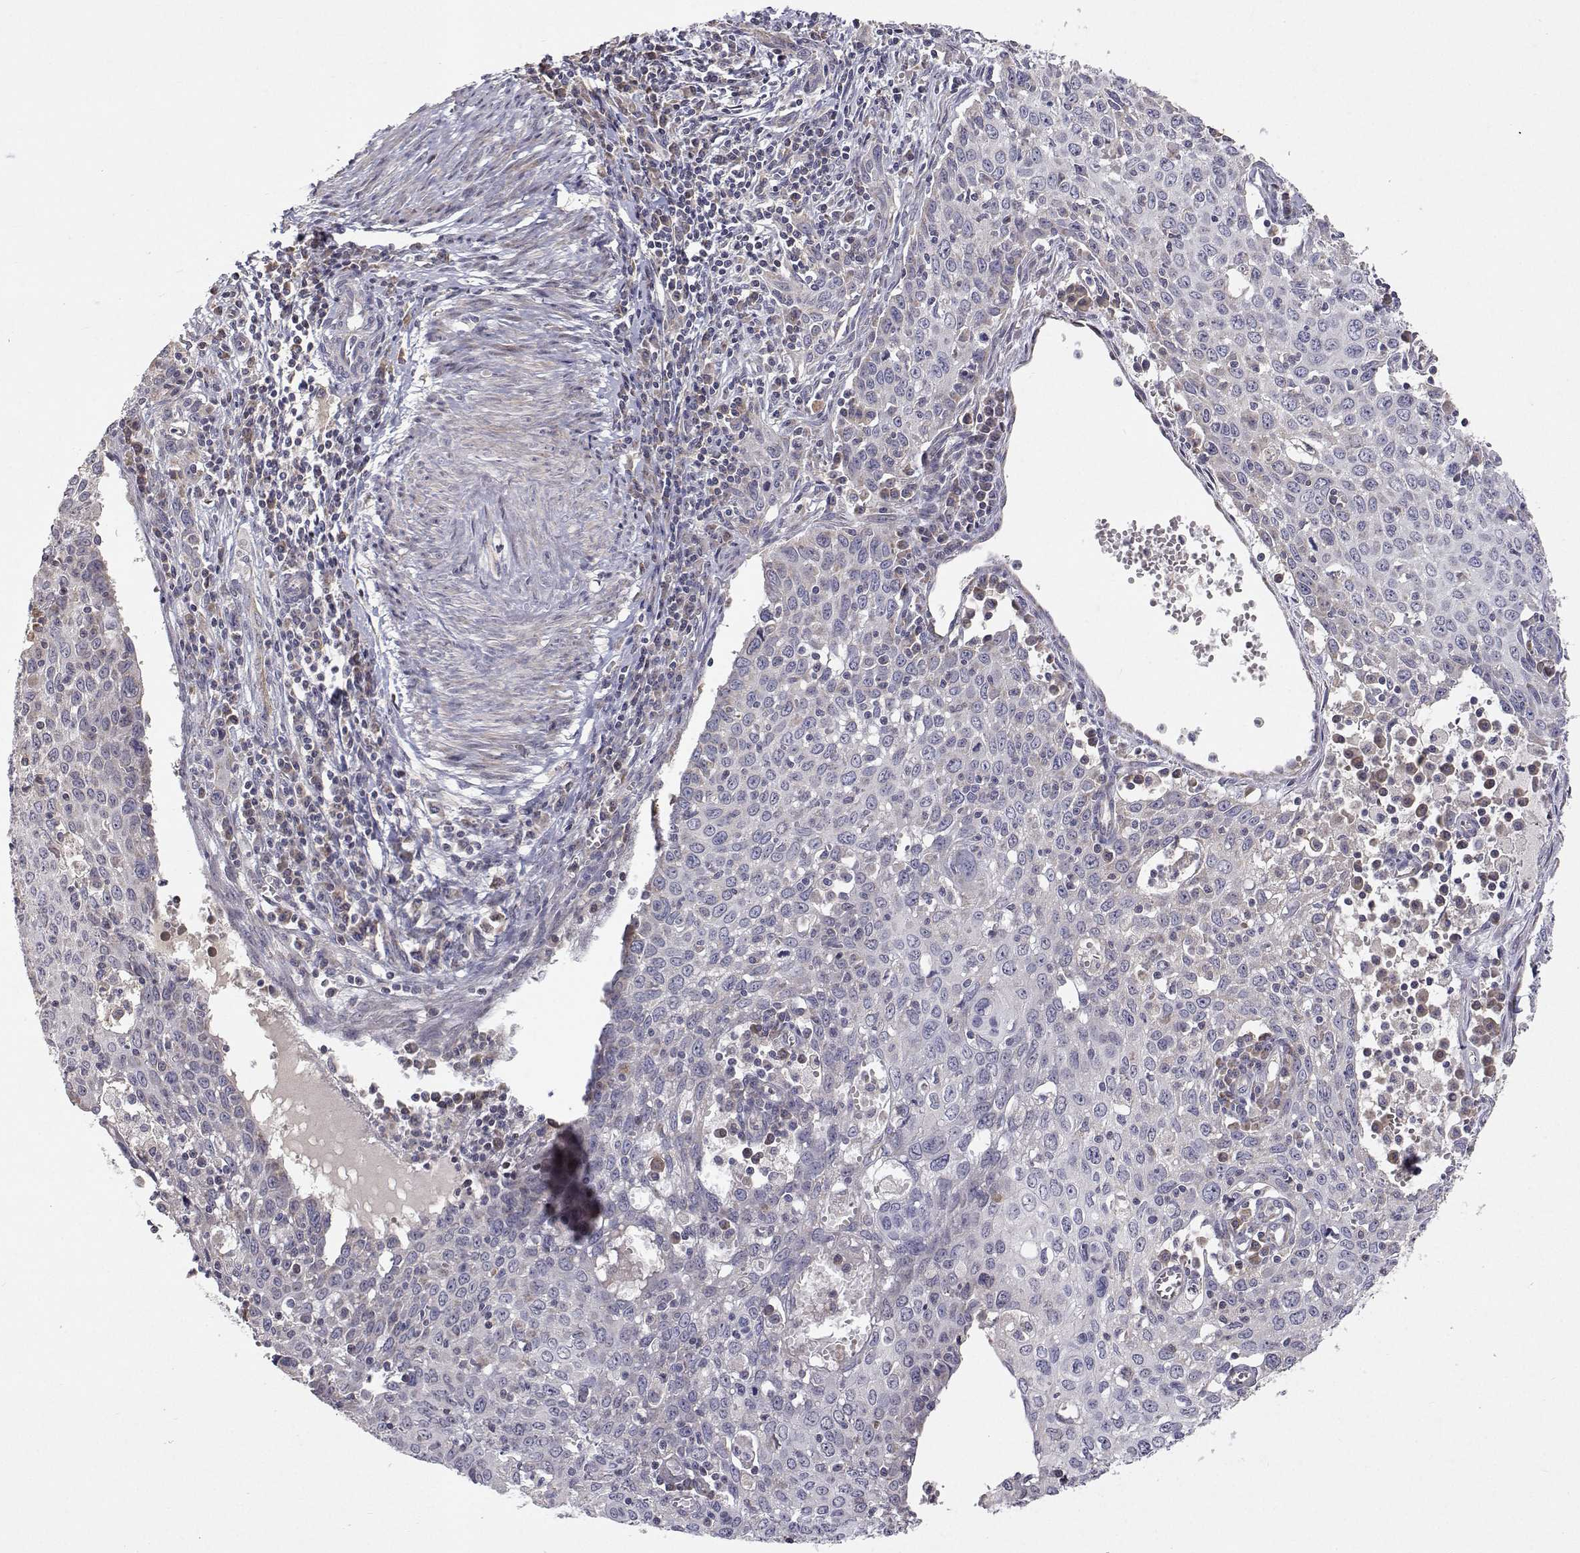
{"staining": {"intensity": "negative", "quantity": "none", "location": "none"}, "tissue": "cervical cancer", "cell_type": "Tumor cells", "image_type": "cancer", "snomed": [{"axis": "morphology", "description": "Squamous cell carcinoma, NOS"}, {"axis": "topography", "description": "Cervix"}], "caption": "DAB (3,3'-diaminobenzidine) immunohistochemical staining of human cervical squamous cell carcinoma displays no significant positivity in tumor cells.", "gene": "MRPL3", "patient": {"sex": "female", "age": 38}}